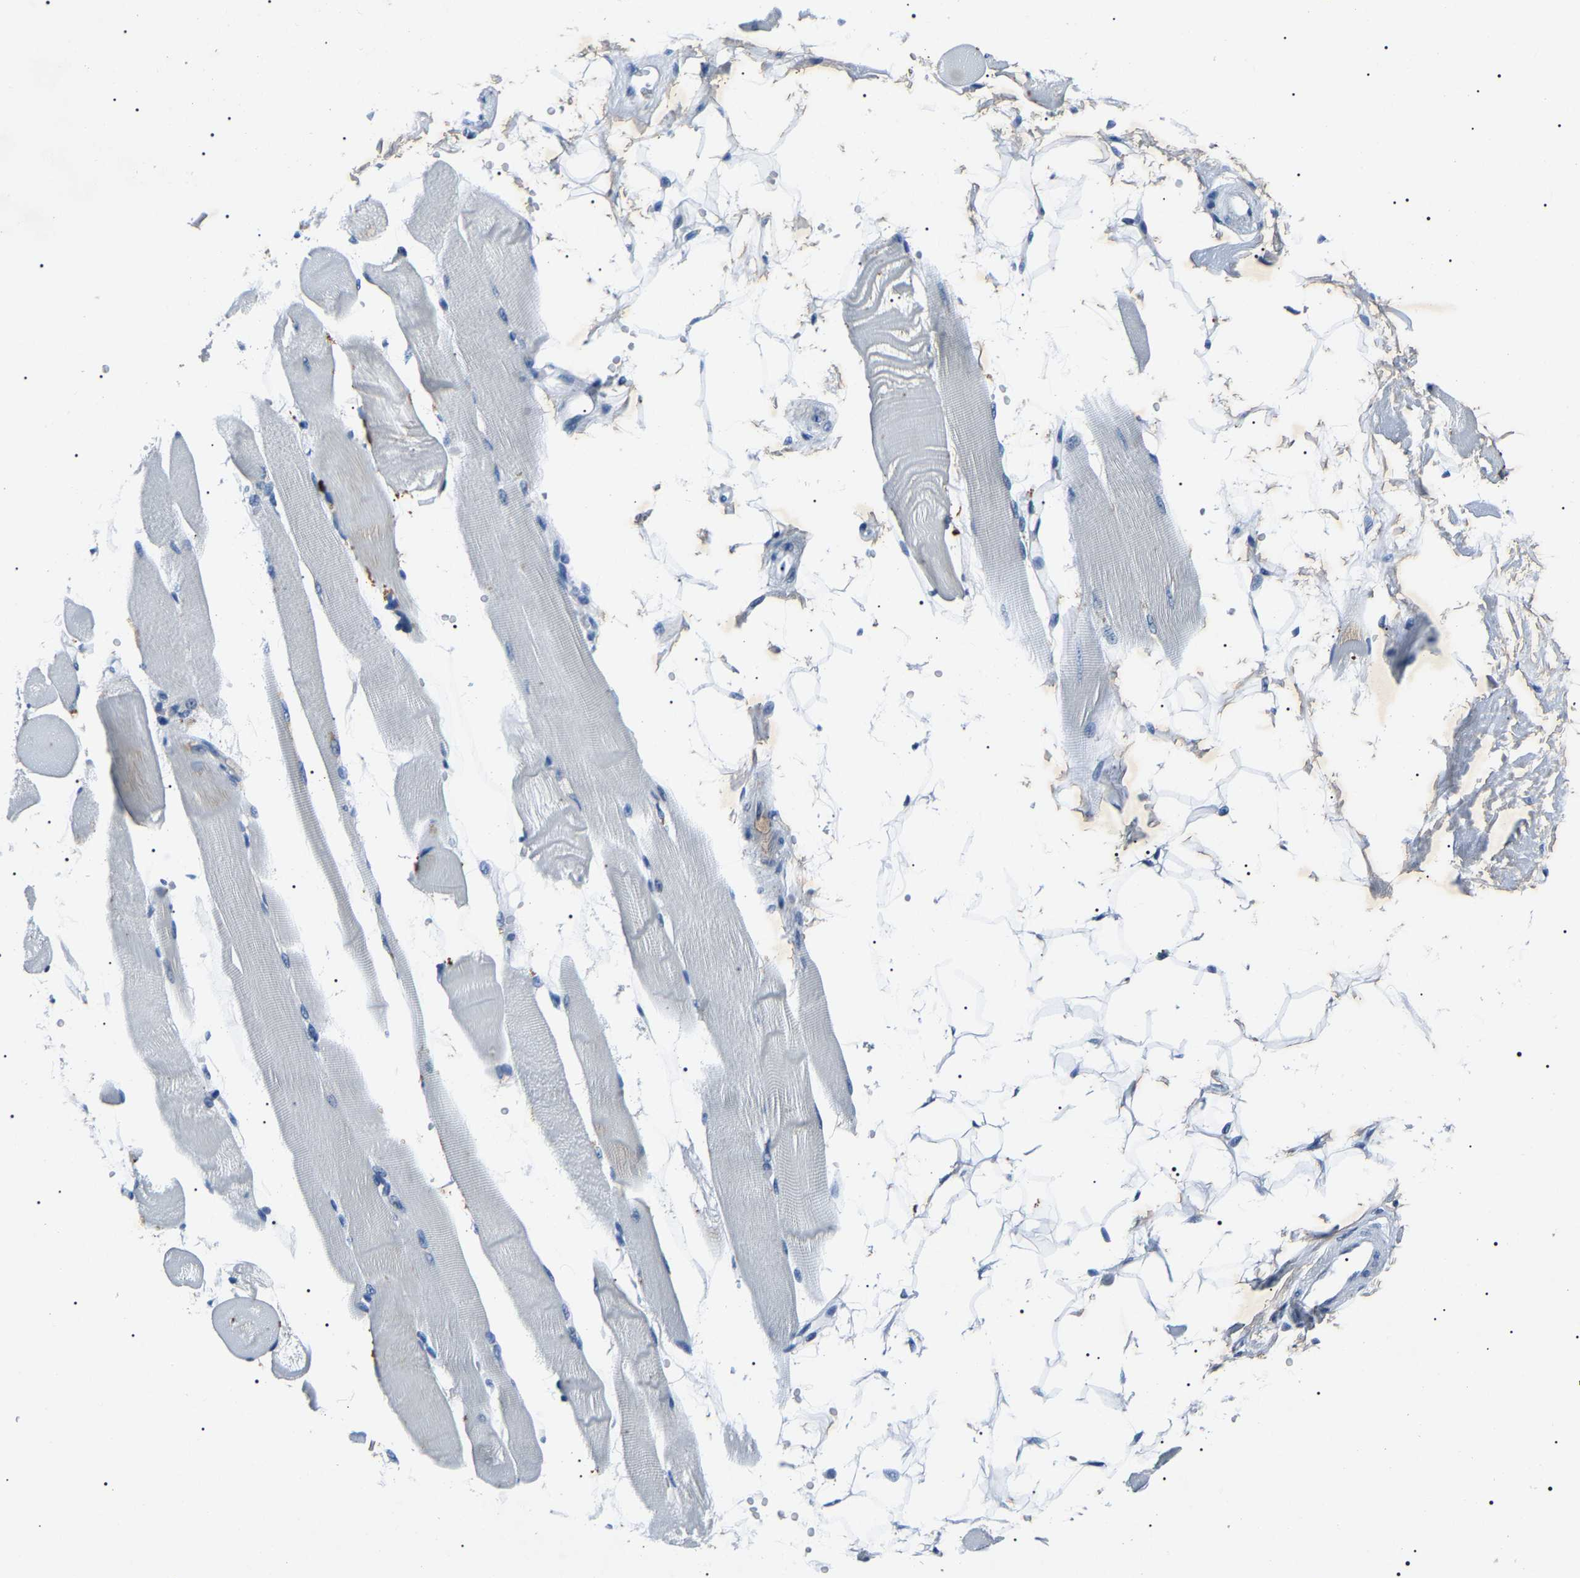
{"staining": {"intensity": "negative", "quantity": "none", "location": "none"}, "tissue": "skeletal muscle", "cell_type": "Myocytes", "image_type": "normal", "snomed": [{"axis": "morphology", "description": "Normal tissue, NOS"}, {"axis": "topography", "description": "Skeletal muscle"}, {"axis": "topography", "description": "Peripheral nerve tissue"}], "caption": "Immunohistochemistry (IHC) photomicrograph of benign skeletal muscle stained for a protein (brown), which demonstrates no staining in myocytes. The staining is performed using DAB brown chromogen with nuclei counter-stained in using hematoxylin.", "gene": "KLK15", "patient": {"sex": "female", "age": 84}}